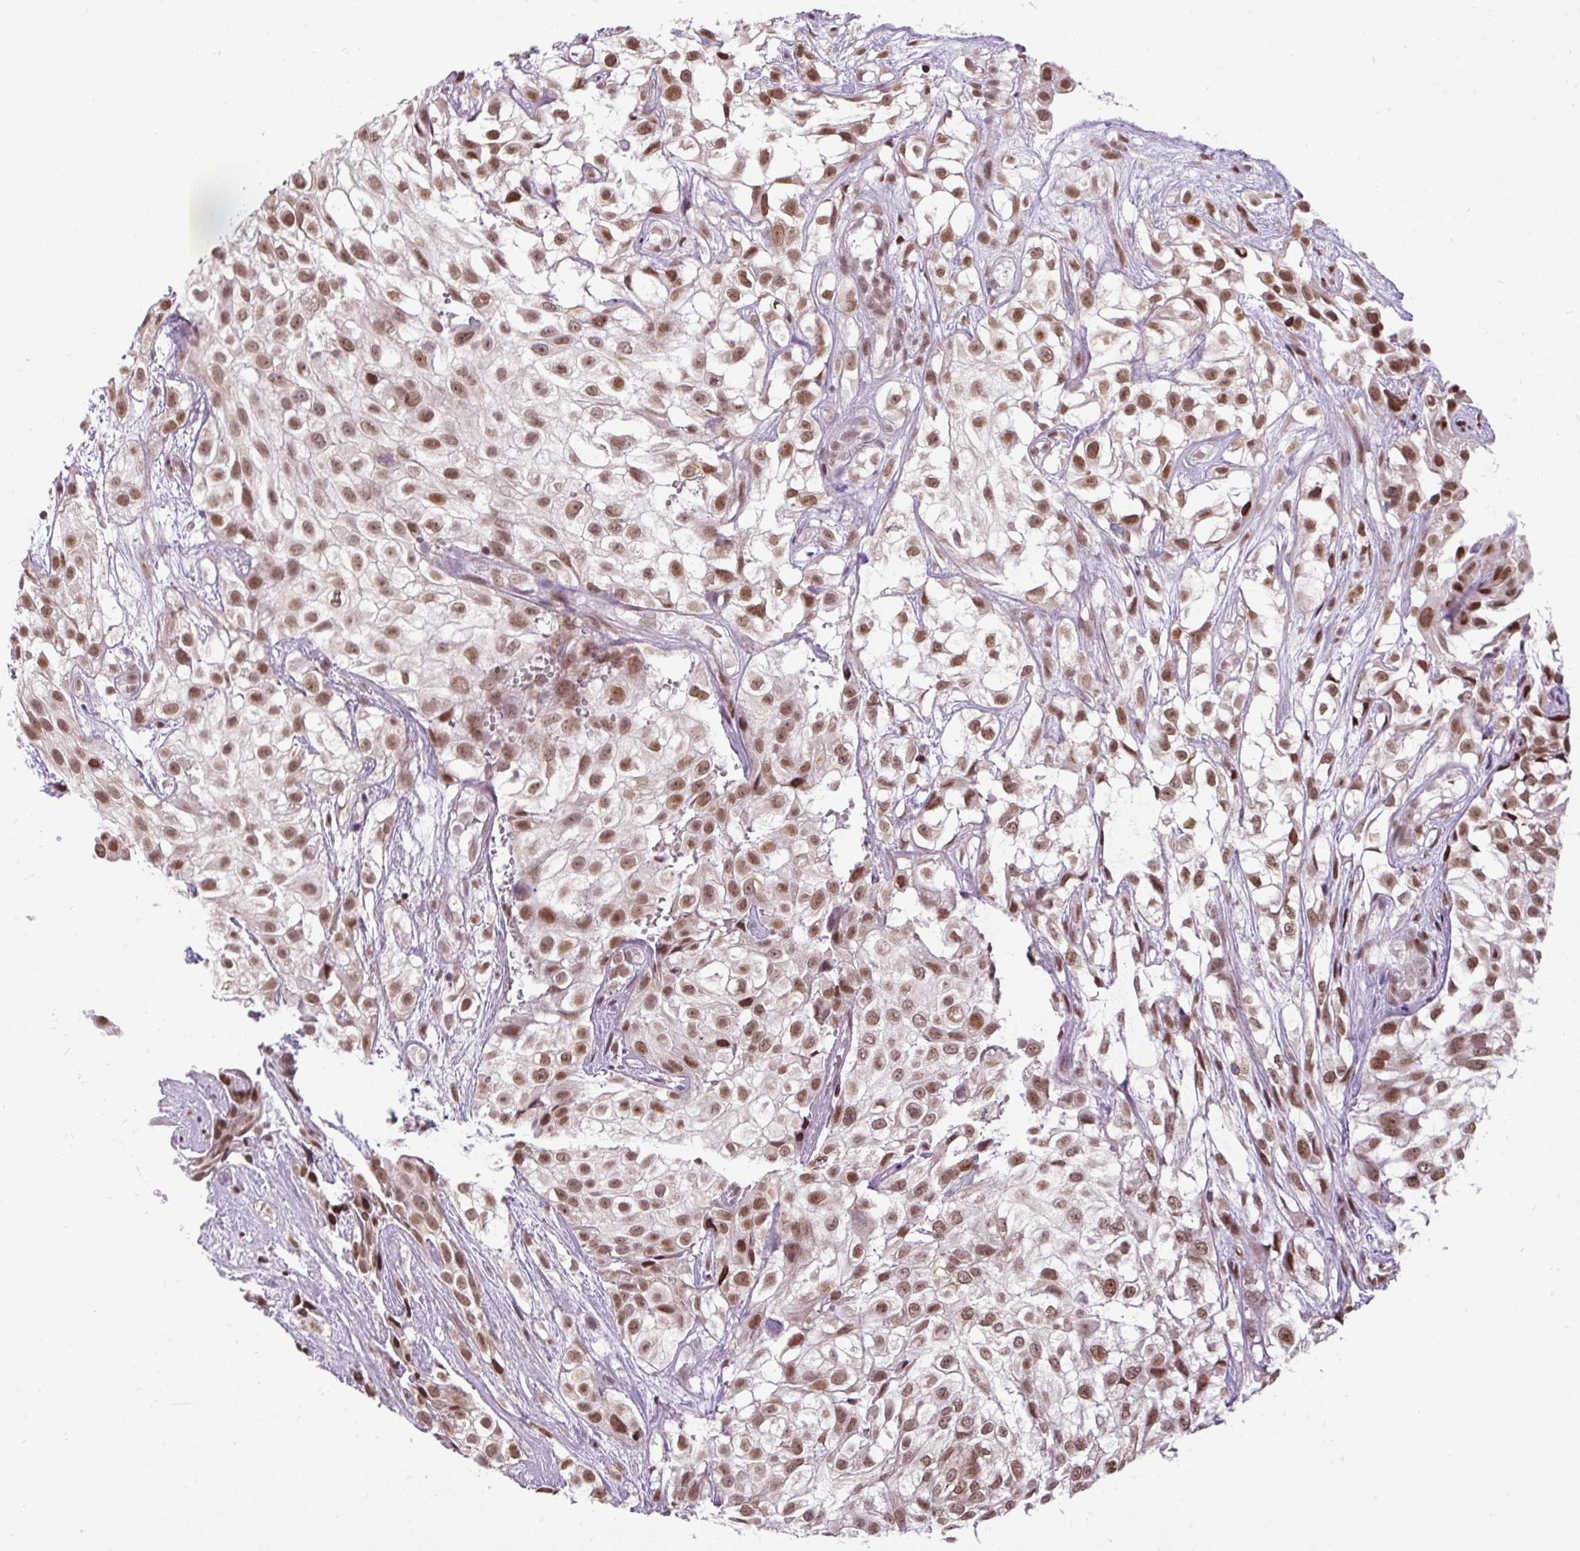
{"staining": {"intensity": "moderate", "quantity": ">75%", "location": "nuclear"}, "tissue": "urothelial cancer", "cell_type": "Tumor cells", "image_type": "cancer", "snomed": [{"axis": "morphology", "description": "Urothelial carcinoma, High grade"}, {"axis": "topography", "description": "Urinary bladder"}], "caption": "Urothelial carcinoma (high-grade) stained with a protein marker shows moderate staining in tumor cells.", "gene": "ZNF672", "patient": {"sex": "male", "age": 56}}